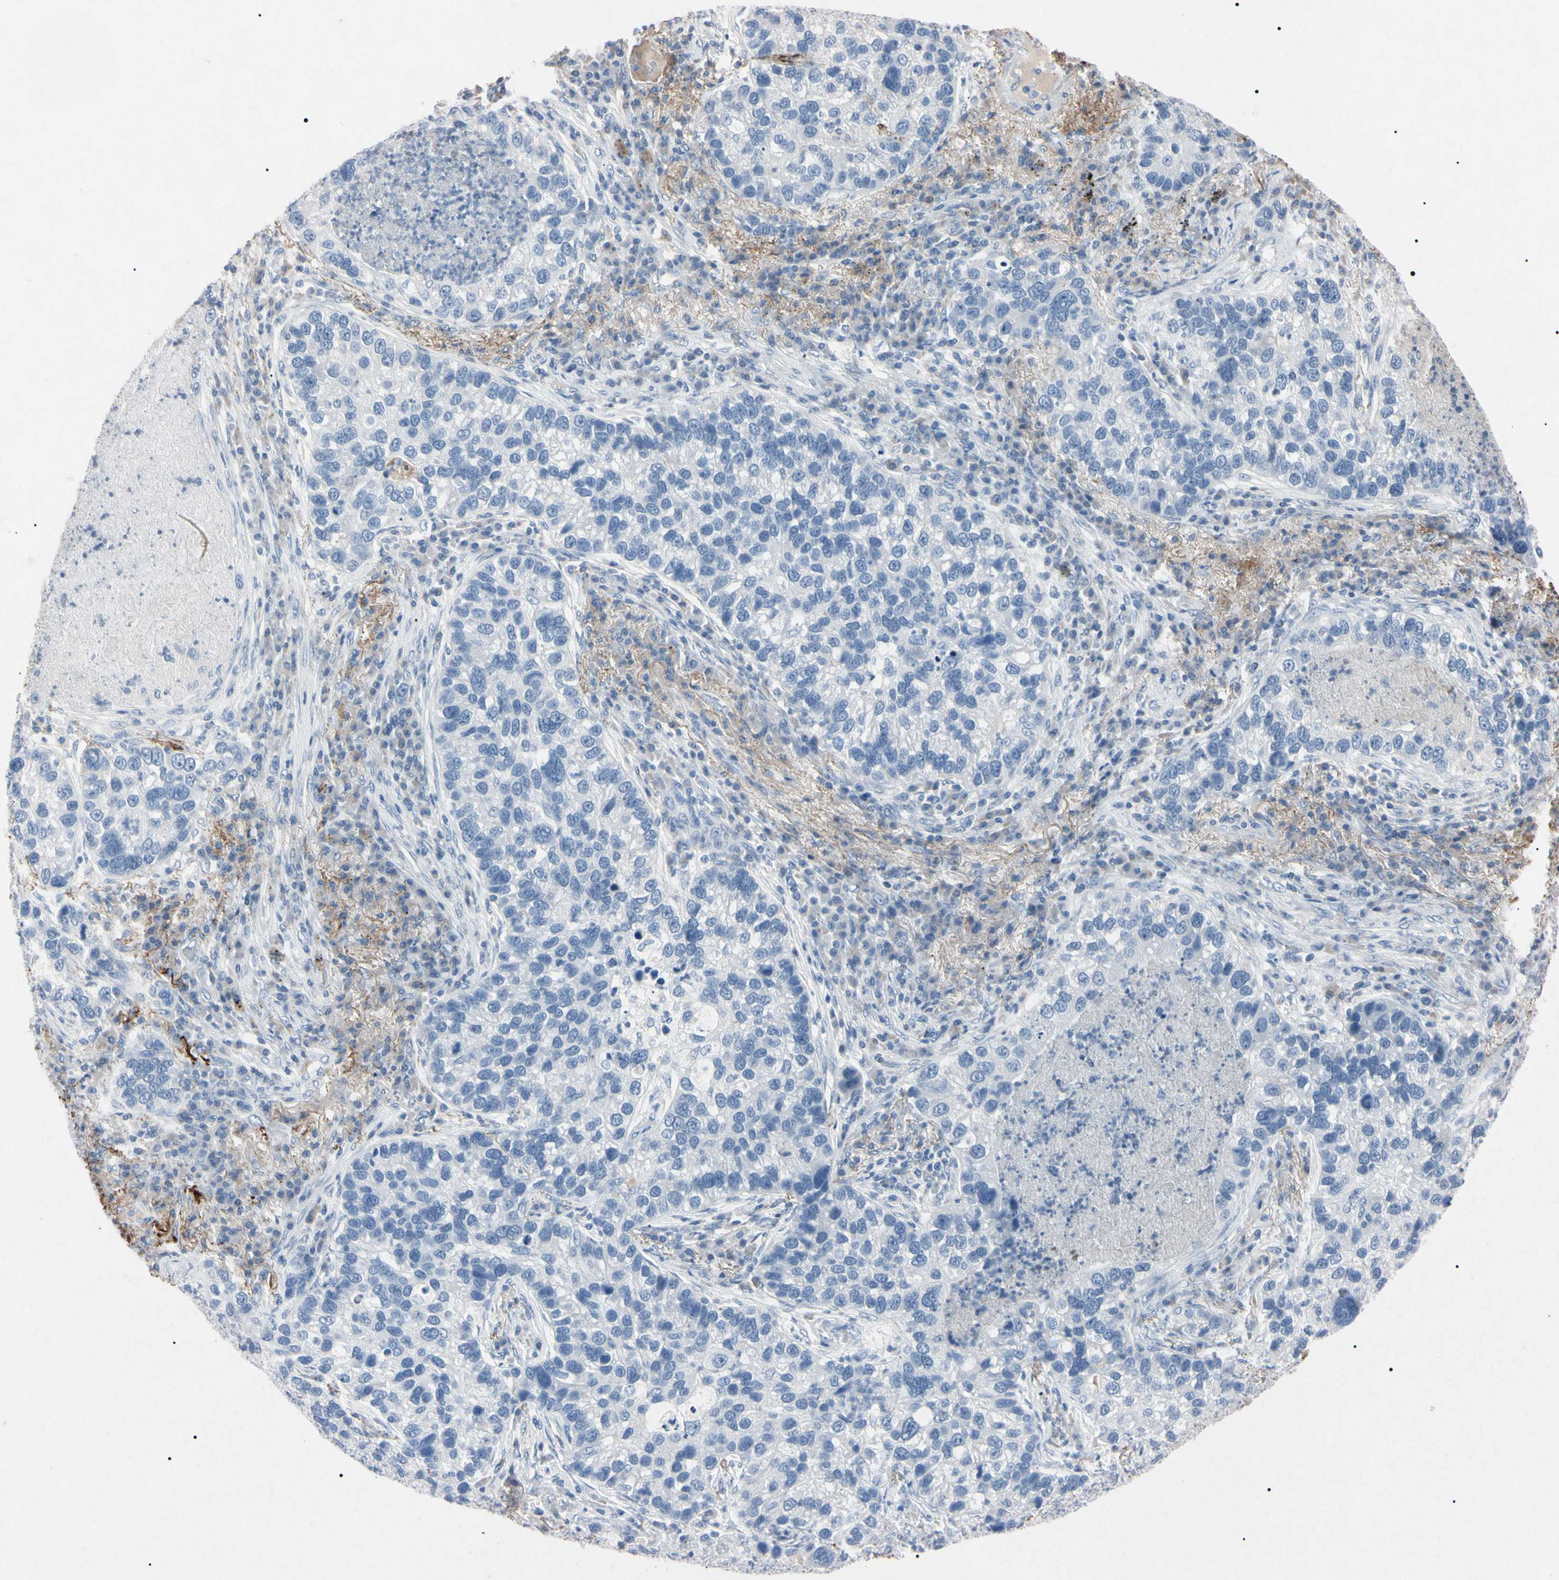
{"staining": {"intensity": "negative", "quantity": "none", "location": "none"}, "tissue": "lung cancer", "cell_type": "Tumor cells", "image_type": "cancer", "snomed": [{"axis": "morphology", "description": "Normal tissue, NOS"}, {"axis": "morphology", "description": "Adenocarcinoma, NOS"}, {"axis": "topography", "description": "Bronchus"}, {"axis": "topography", "description": "Lung"}], "caption": "DAB immunohistochemical staining of lung cancer (adenocarcinoma) demonstrates no significant expression in tumor cells. Brightfield microscopy of IHC stained with DAB (3,3'-diaminobenzidine) (brown) and hematoxylin (blue), captured at high magnification.", "gene": "ELN", "patient": {"sex": "male", "age": 54}}